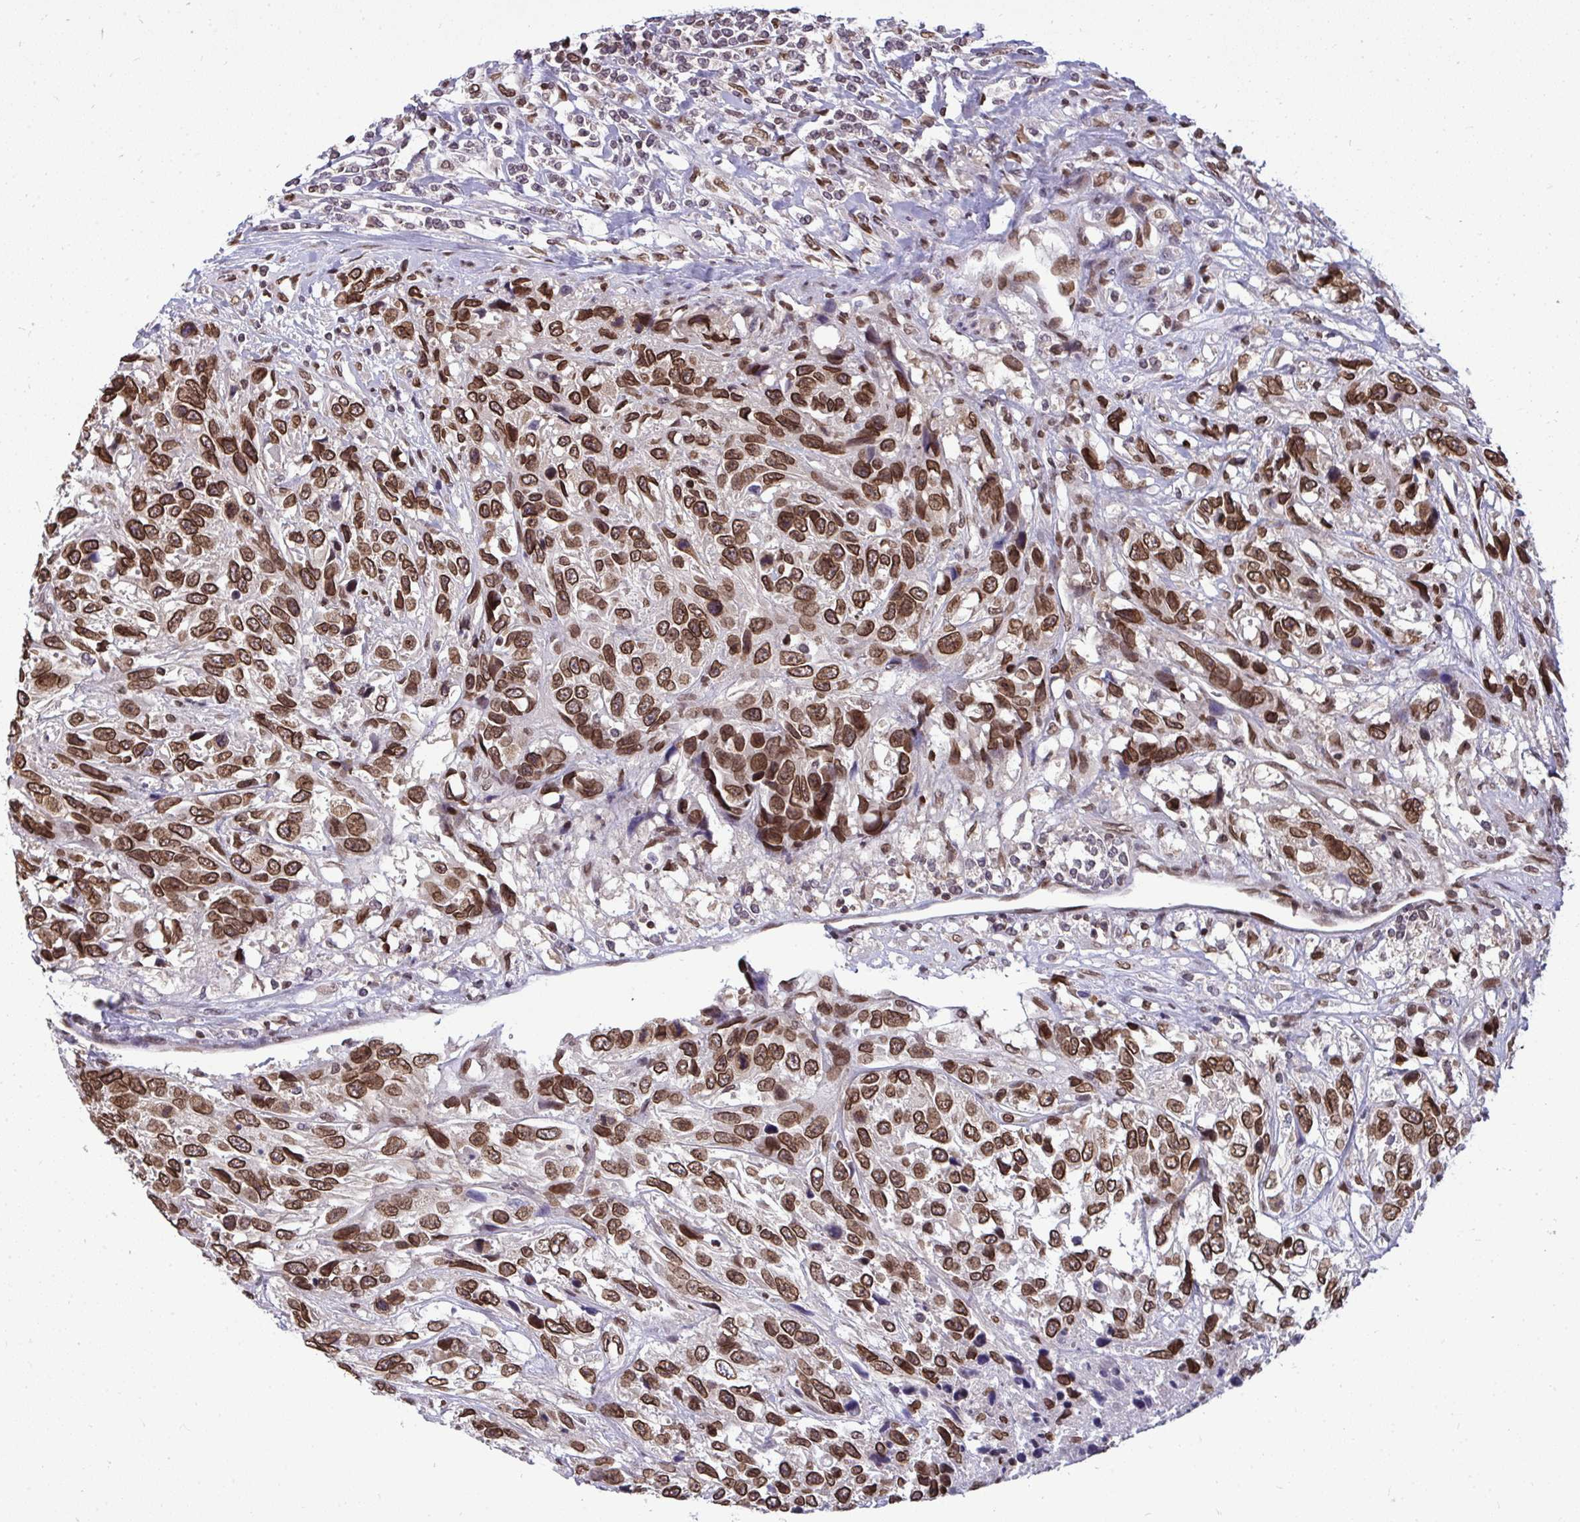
{"staining": {"intensity": "moderate", "quantity": ">75%", "location": "cytoplasmic/membranous,nuclear"}, "tissue": "urothelial cancer", "cell_type": "Tumor cells", "image_type": "cancer", "snomed": [{"axis": "morphology", "description": "Urothelial carcinoma, High grade"}, {"axis": "topography", "description": "Urinary bladder"}], "caption": "Immunohistochemistry (IHC) staining of urothelial carcinoma (high-grade), which shows medium levels of moderate cytoplasmic/membranous and nuclear staining in approximately >75% of tumor cells indicating moderate cytoplasmic/membranous and nuclear protein positivity. The staining was performed using DAB (3,3'-diaminobenzidine) (brown) for protein detection and nuclei were counterstained in hematoxylin (blue).", "gene": "JPT1", "patient": {"sex": "female", "age": 70}}